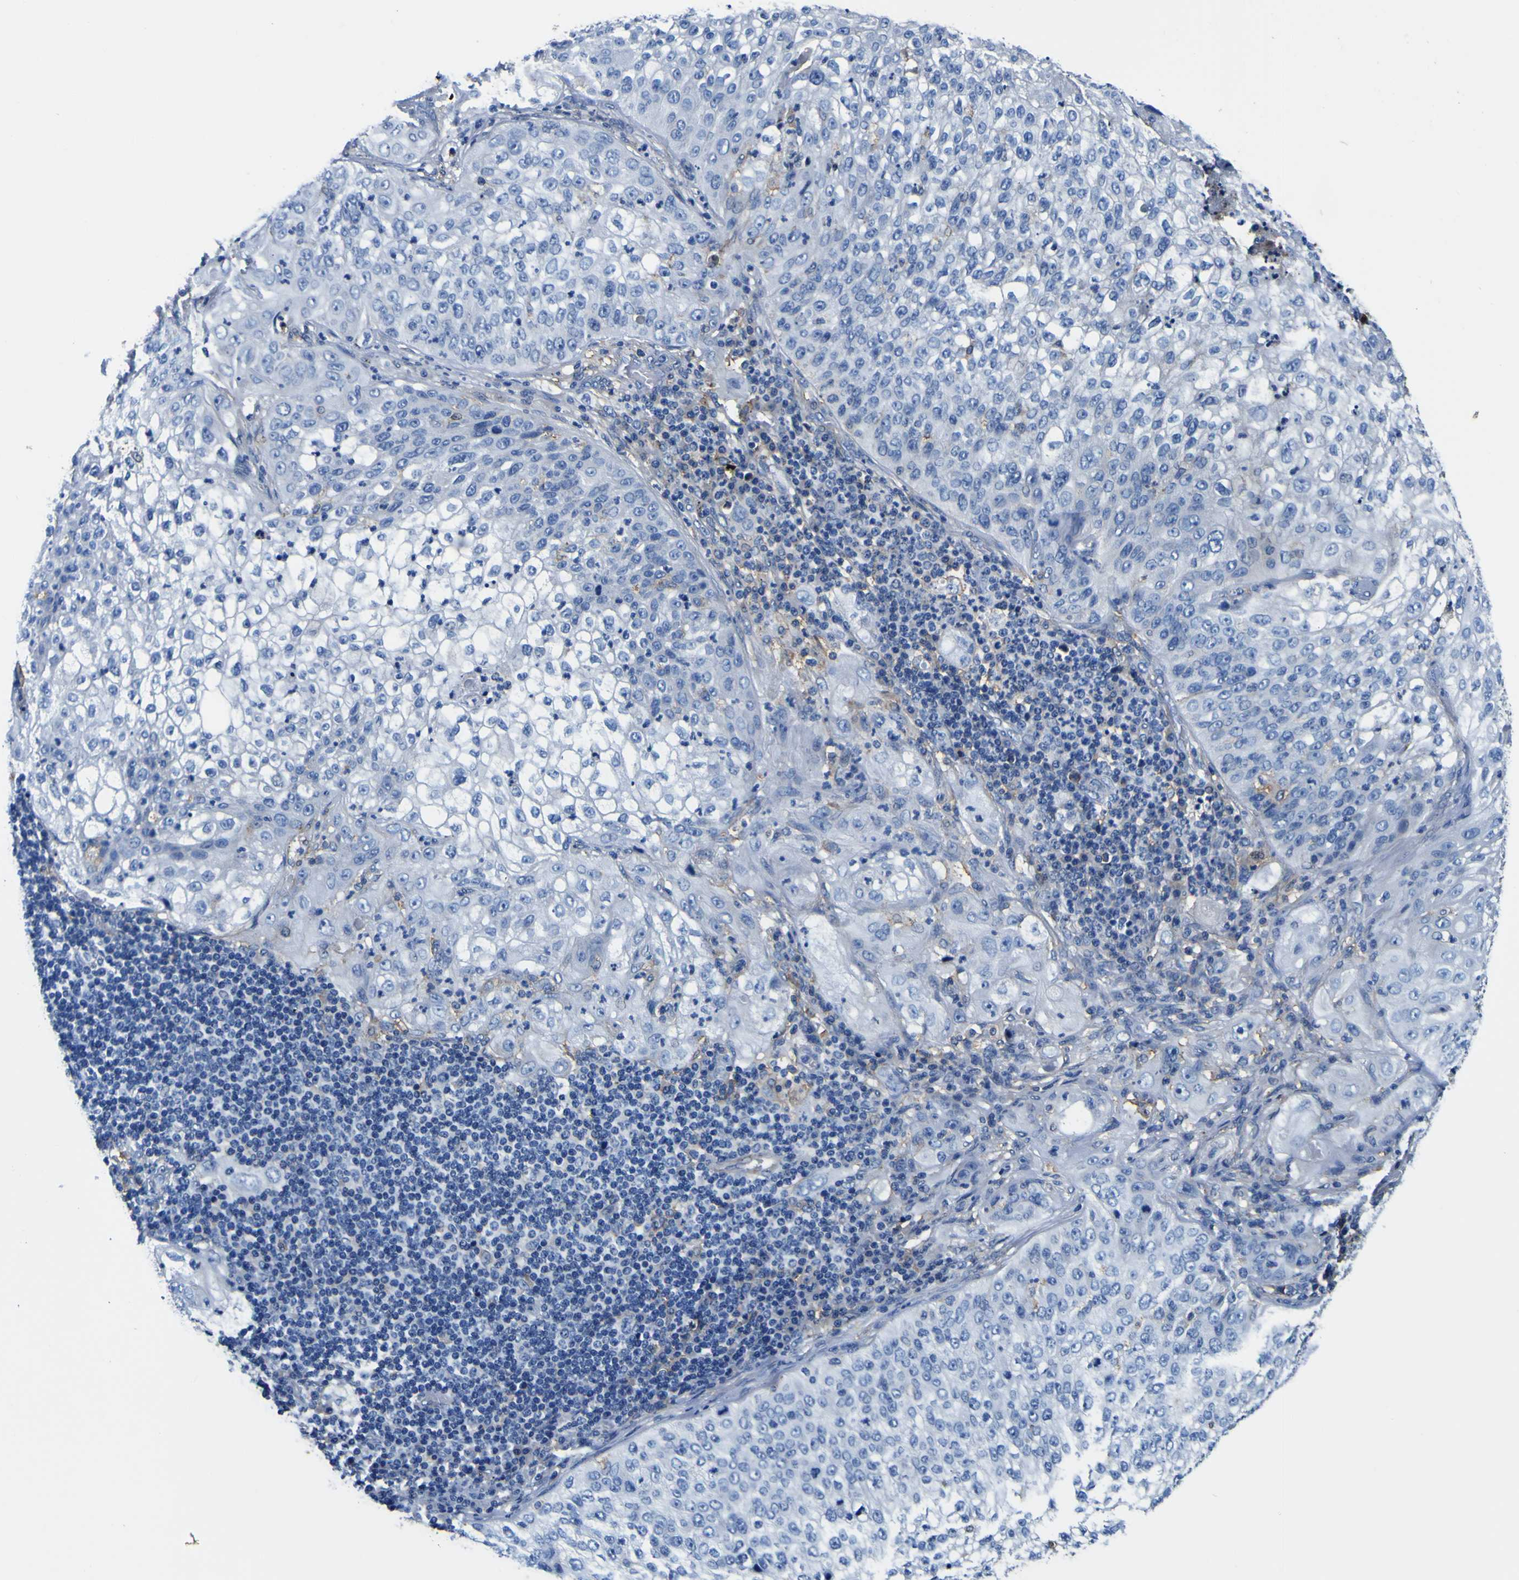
{"staining": {"intensity": "negative", "quantity": "none", "location": "none"}, "tissue": "lung cancer", "cell_type": "Tumor cells", "image_type": "cancer", "snomed": [{"axis": "morphology", "description": "Inflammation, NOS"}, {"axis": "morphology", "description": "Squamous cell carcinoma, NOS"}, {"axis": "topography", "description": "Lymph node"}, {"axis": "topography", "description": "Soft tissue"}, {"axis": "topography", "description": "Lung"}], "caption": "This is an immunohistochemistry image of human lung cancer. There is no staining in tumor cells.", "gene": "PXDN", "patient": {"sex": "male", "age": 66}}